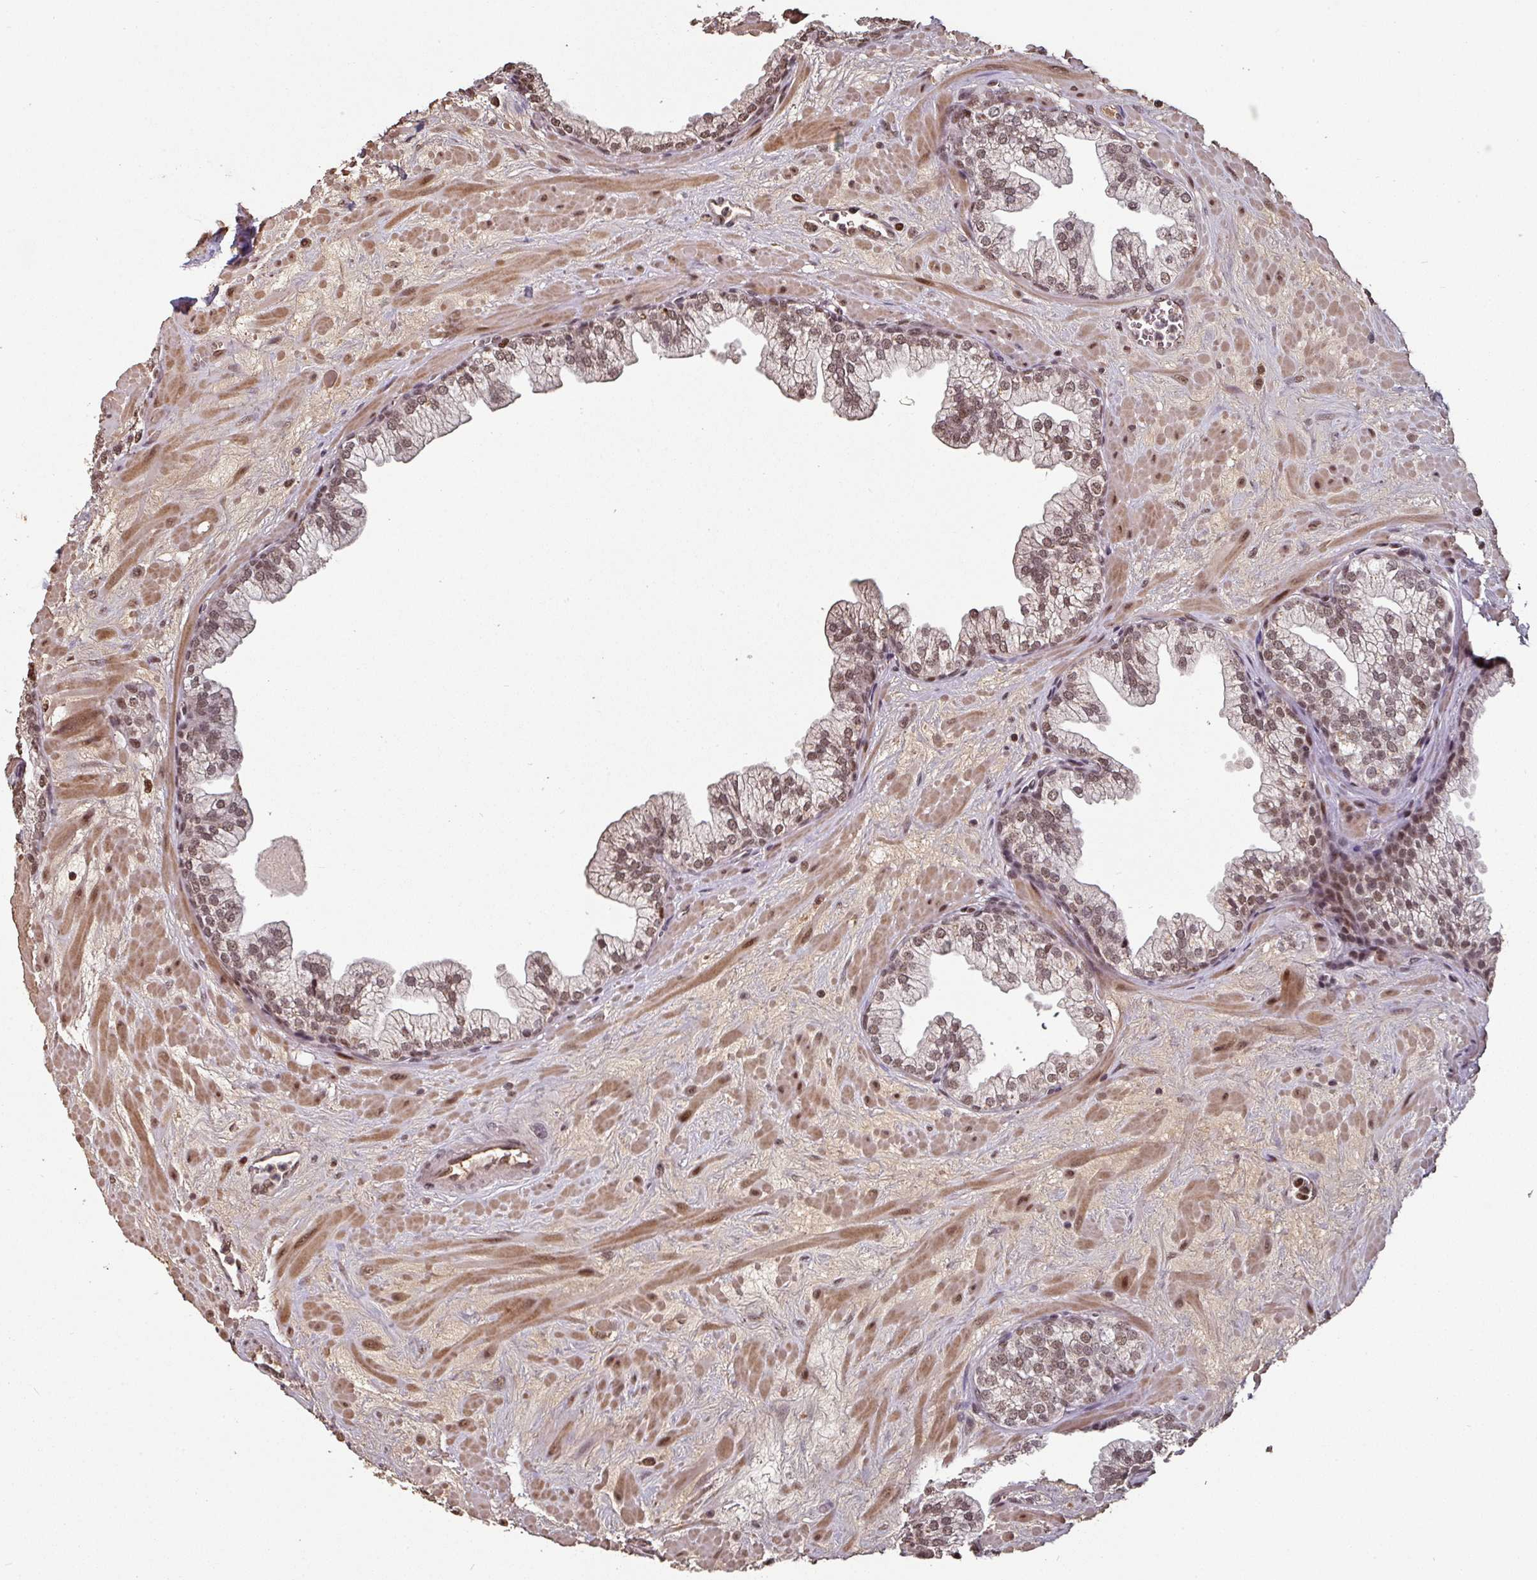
{"staining": {"intensity": "moderate", "quantity": ">75%", "location": "nuclear"}, "tissue": "prostate", "cell_type": "Glandular cells", "image_type": "normal", "snomed": [{"axis": "morphology", "description": "Normal tissue, NOS"}, {"axis": "topography", "description": "Prostate"}, {"axis": "topography", "description": "Peripheral nerve tissue"}], "caption": "This histopathology image displays IHC staining of normal human prostate, with medium moderate nuclear positivity in about >75% of glandular cells.", "gene": "POLD1", "patient": {"sex": "male", "age": 61}}